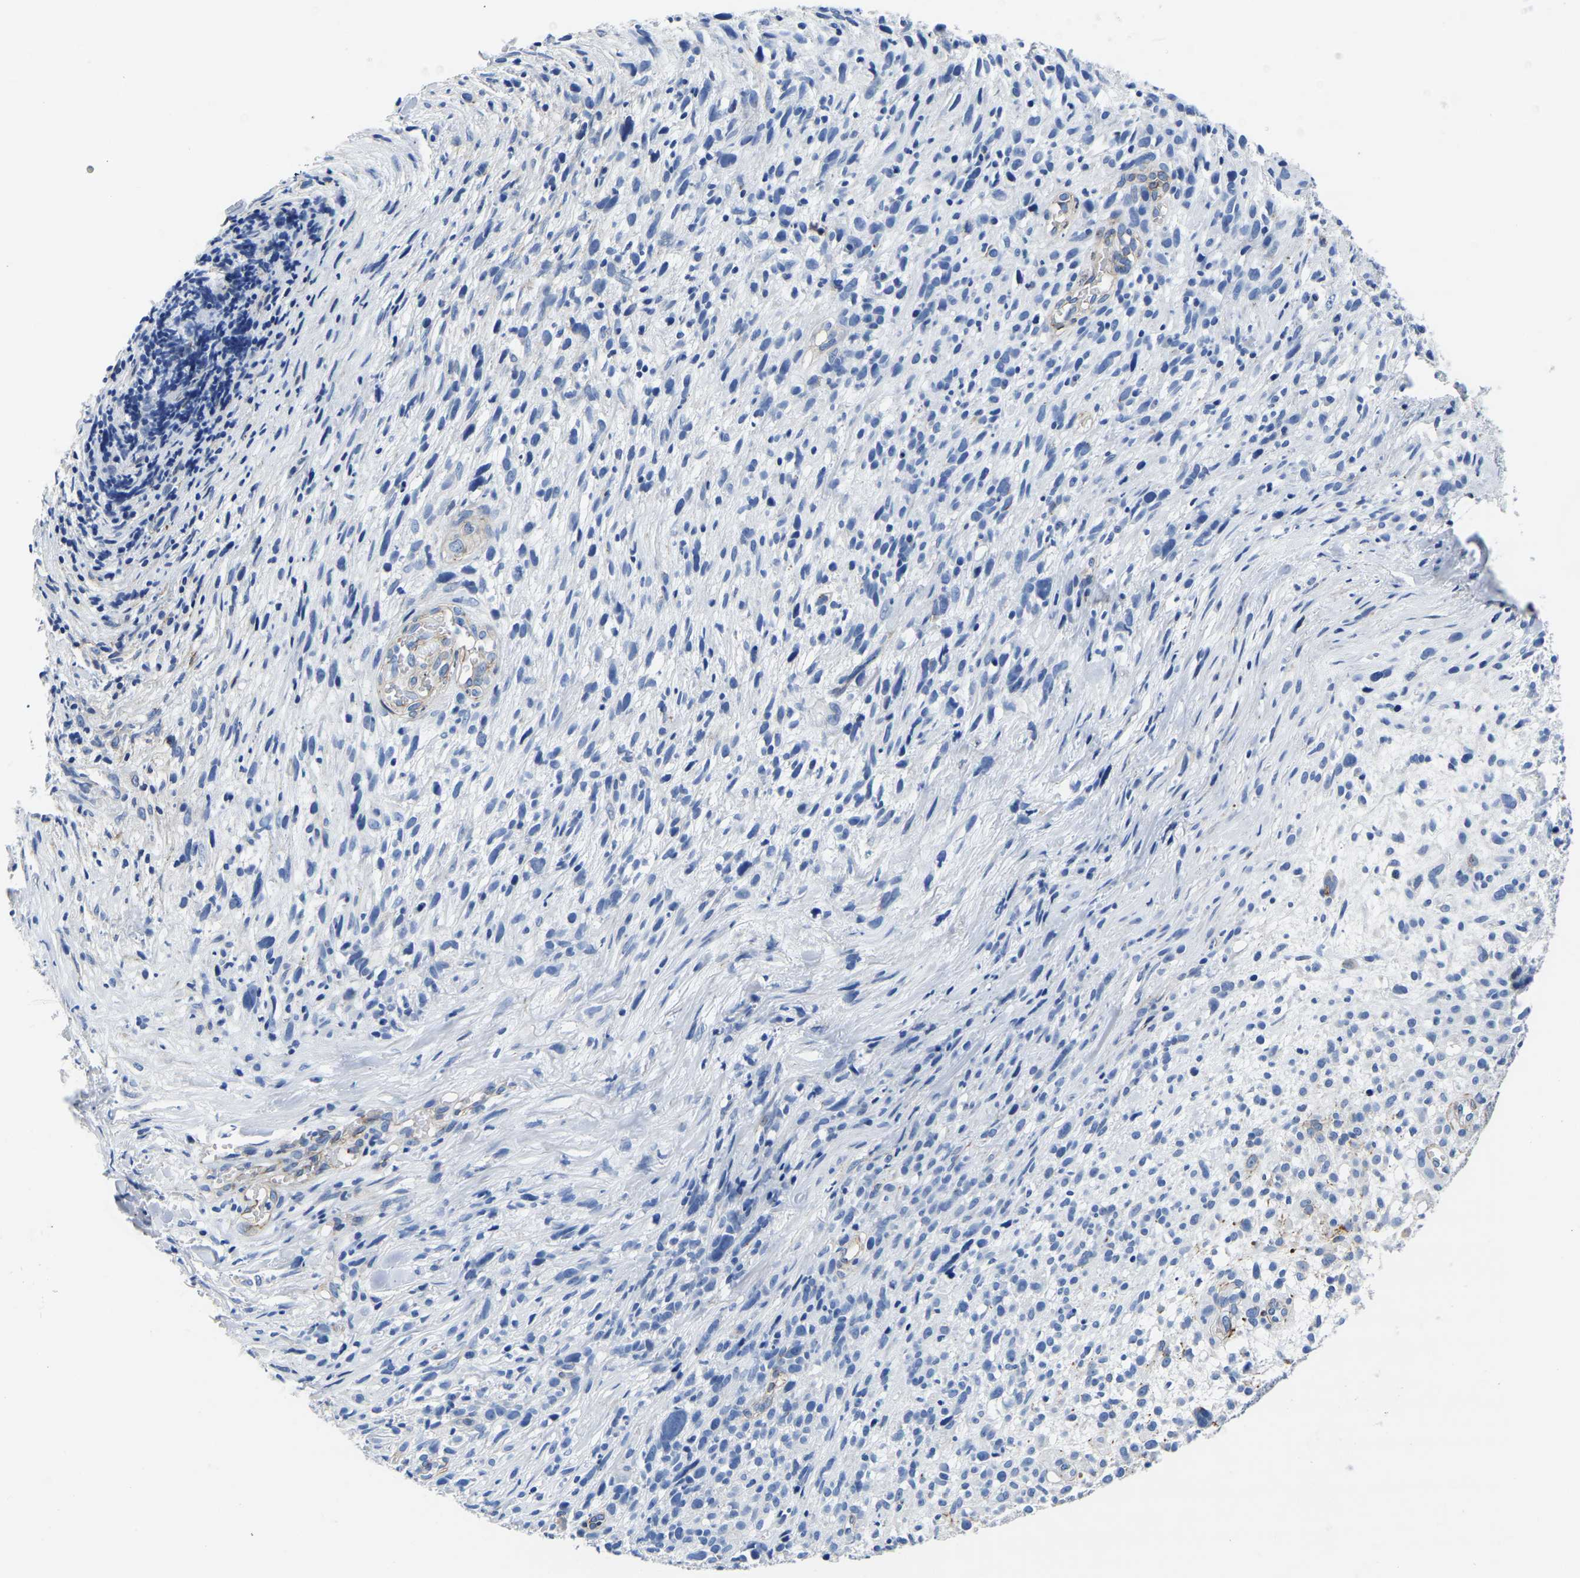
{"staining": {"intensity": "negative", "quantity": "none", "location": "none"}, "tissue": "melanoma", "cell_type": "Tumor cells", "image_type": "cancer", "snomed": [{"axis": "morphology", "description": "Malignant melanoma, NOS"}, {"axis": "topography", "description": "Skin"}], "caption": "Malignant melanoma was stained to show a protein in brown. There is no significant expression in tumor cells.", "gene": "SLC45A3", "patient": {"sex": "female", "age": 55}}